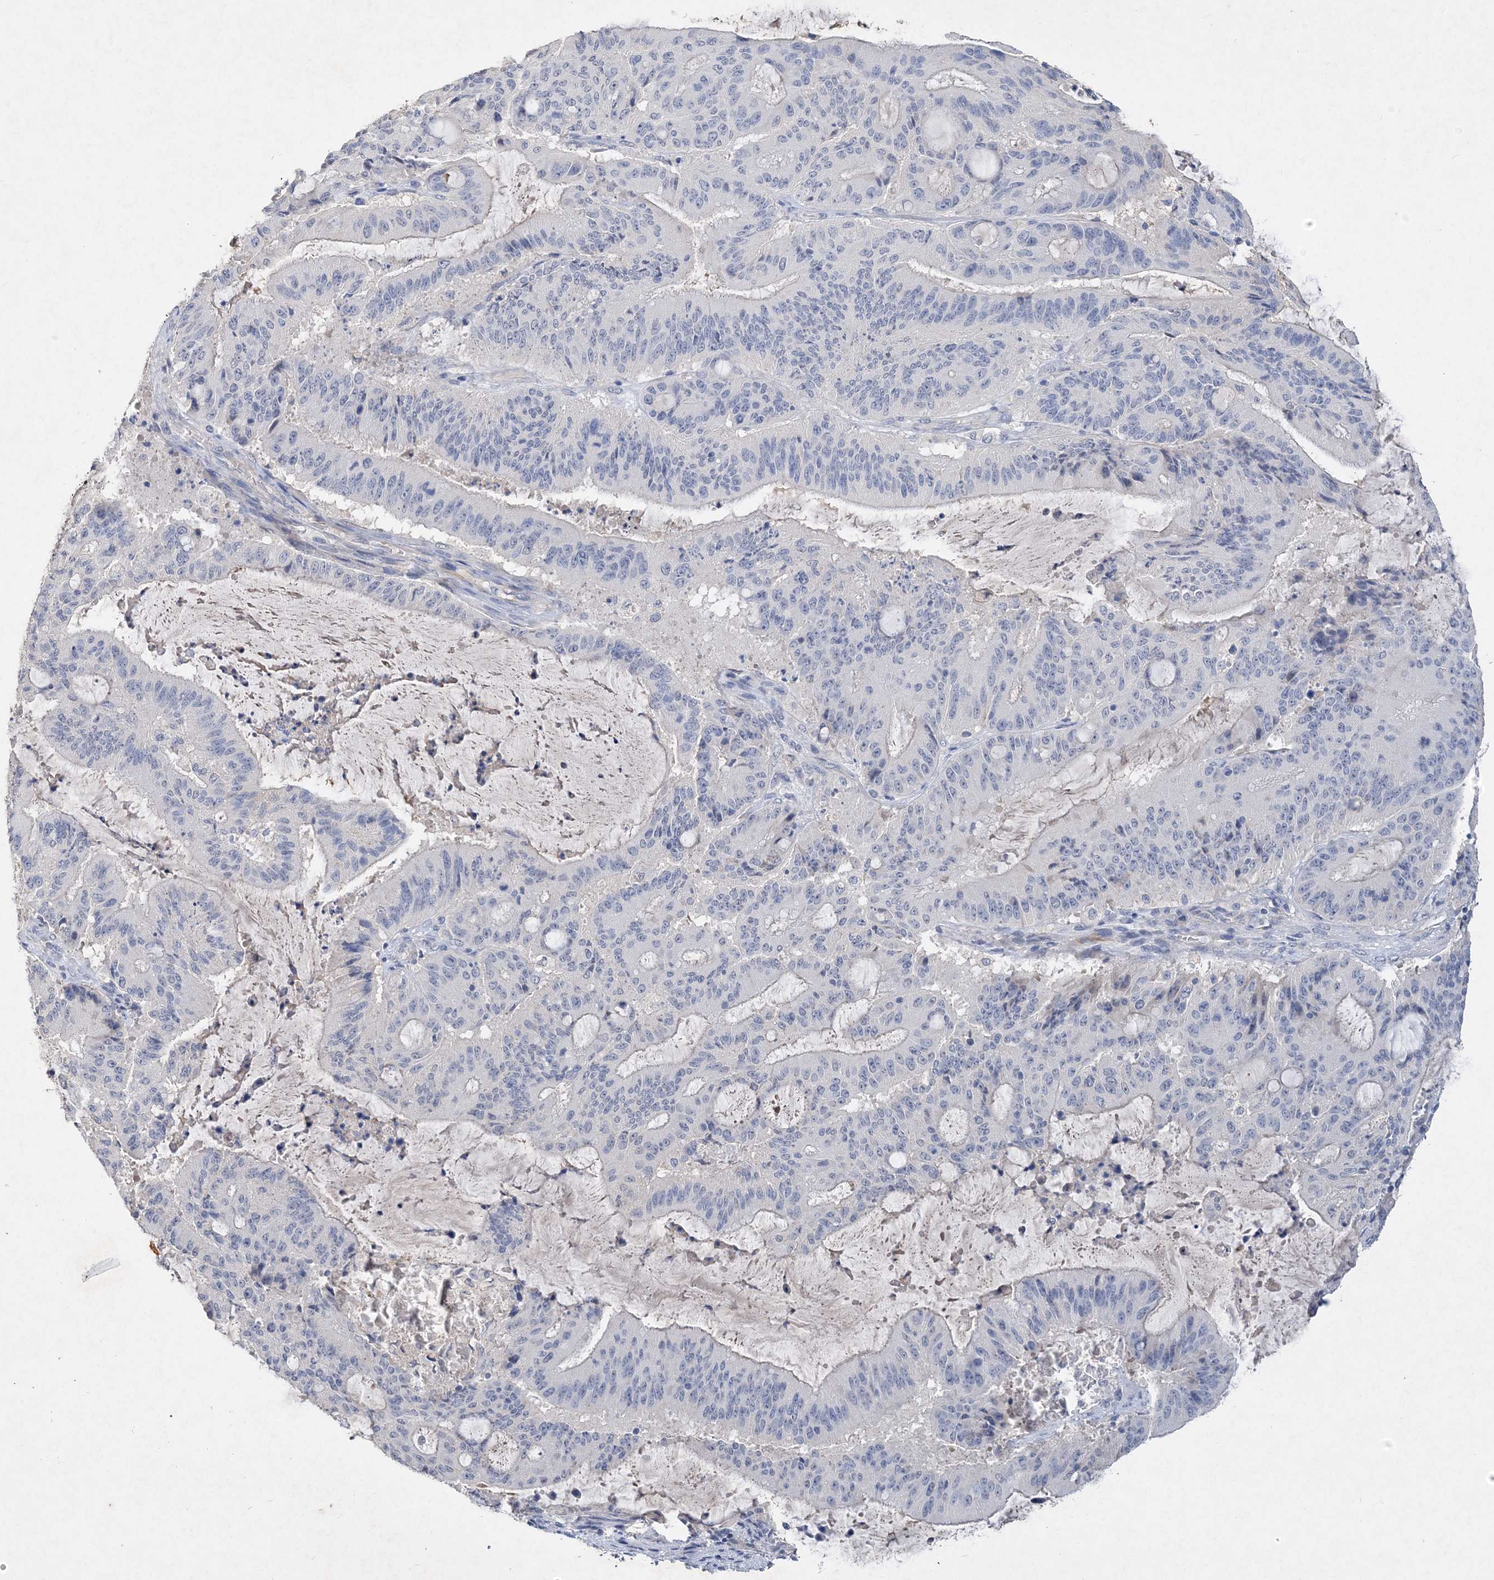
{"staining": {"intensity": "negative", "quantity": "none", "location": "none"}, "tissue": "liver cancer", "cell_type": "Tumor cells", "image_type": "cancer", "snomed": [{"axis": "morphology", "description": "Normal tissue, NOS"}, {"axis": "morphology", "description": "Cholangiocarcinoma"}, {"axis": "topography", "description": "Liver"}, {"axis": "topography", "description": "Peripheral nerve tissue"}], "caption": "Liver cancer (cholangiocarcinoma) was stained to show a protein in brown. There is no significant expression in tumor cells.", "gene": "C11orf58", "patient": {"sex": "female", "age": 73}}